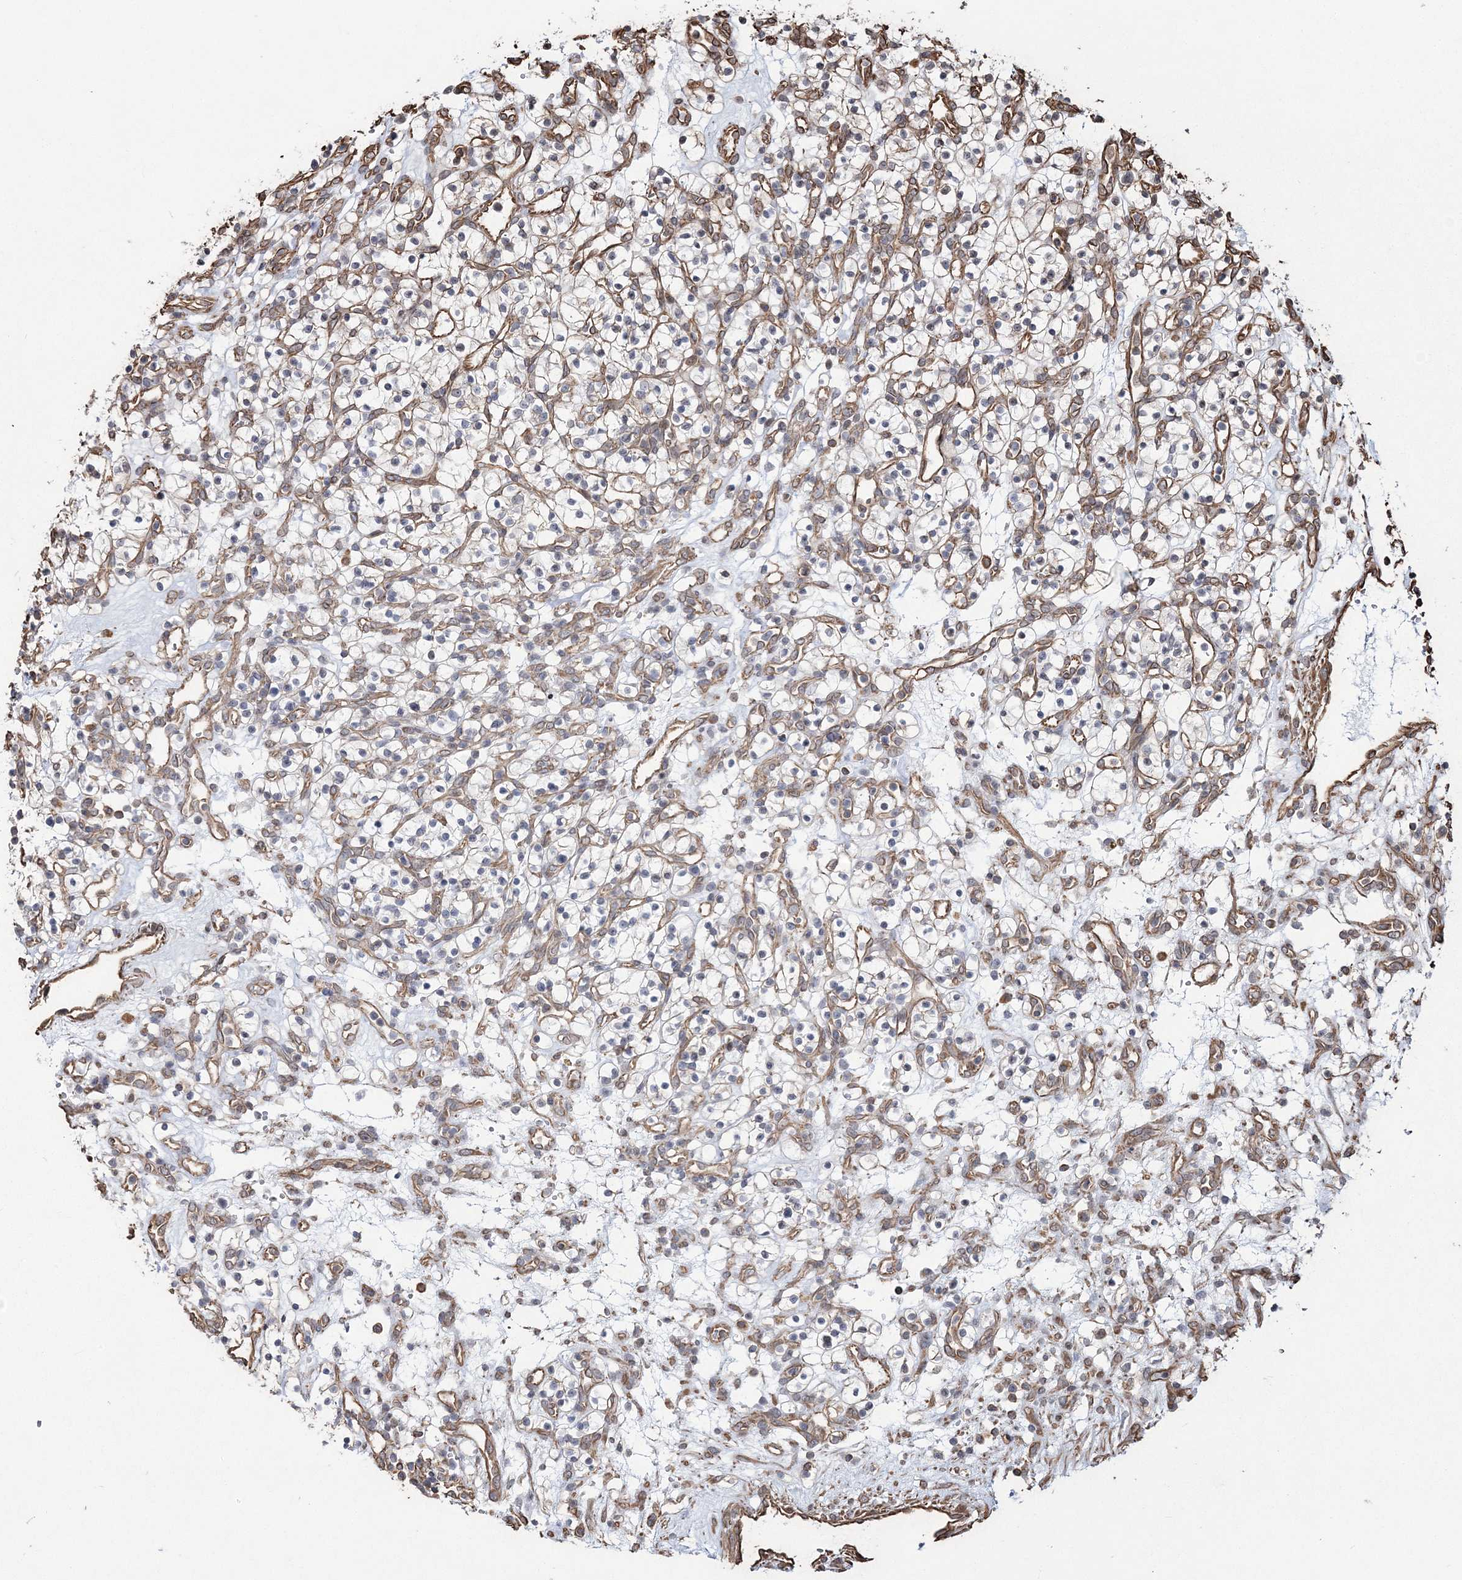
{"staining": {"intensity": "weak", "quantity": "<25%", "location": "cytoplasmic/membranous"}, "tissue": "renal cancer", "cell_type": "Tumor cells", "image_type": "cancer", "snomed": [{"axis": "morphology", "description": "Adenocarcinoma, NOS"}, {"axis": "topography", "description": "Kidney"}], "caption": "This image is of renal cancer stained with immunohistochemistry to label a protein in brown with the nuclei are counter-stained blue. There is no staining in tumor cells.", "gene": "ATP11B", "patient": {"sex": "female", "age": 57}}